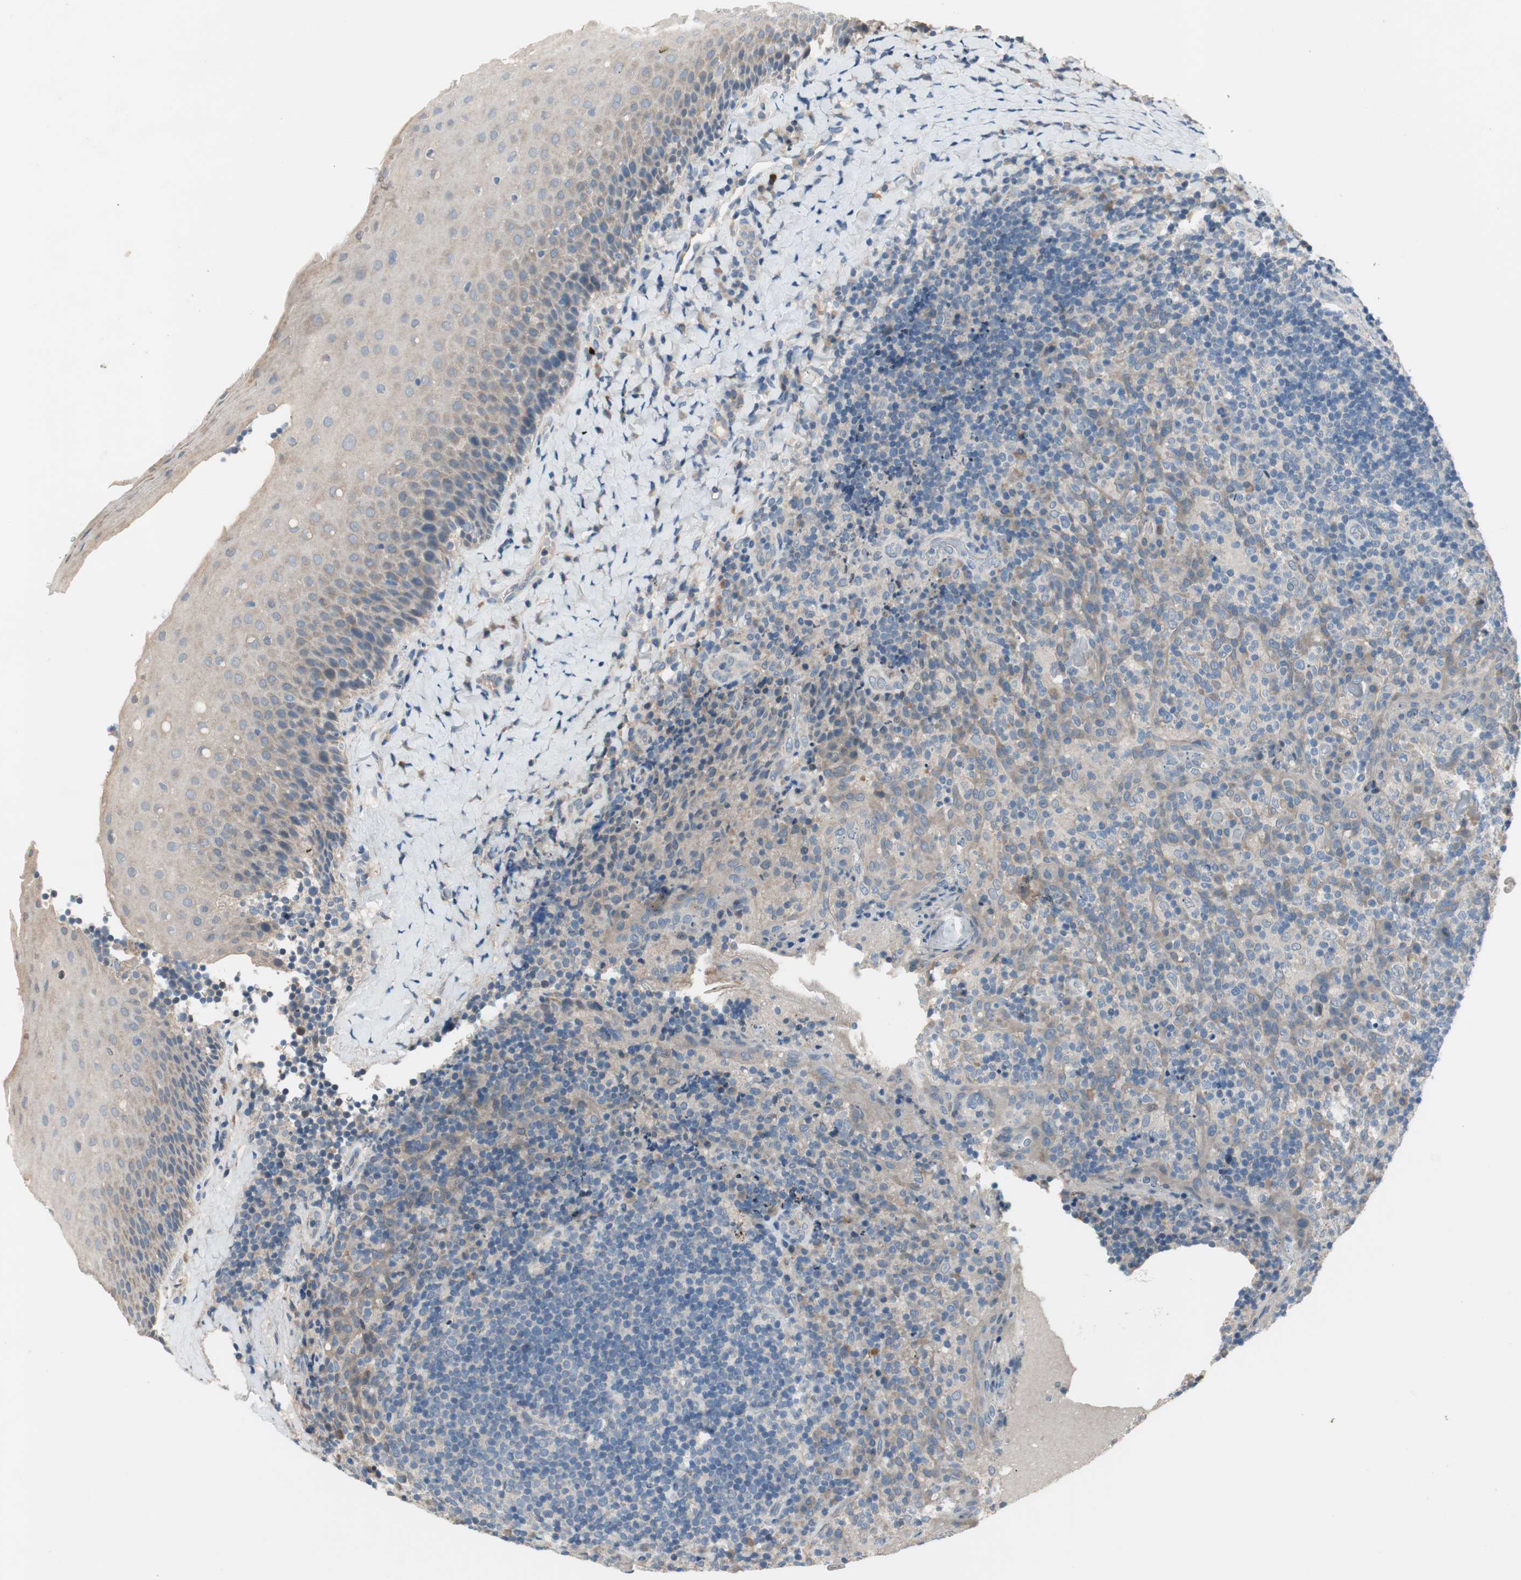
{"staining": {"intensity": "negative", "quantity": "none", "location": "none"}, "tissue": "tonsil", "cell_type": "Germinal center cells", "image_type": "normal", "snomed": [{"axis": "morphology", "description": "Normal tissue, NOS"}, {"axis": "topography", "description": "Tonsil"}], "caption": "An IHC histopathology image of unremarkable tonsil is shown. There is no staining in germinal center cells of tonsil.", "gene": "TACR3", "patient": {"sex": "male", "age": 17}}